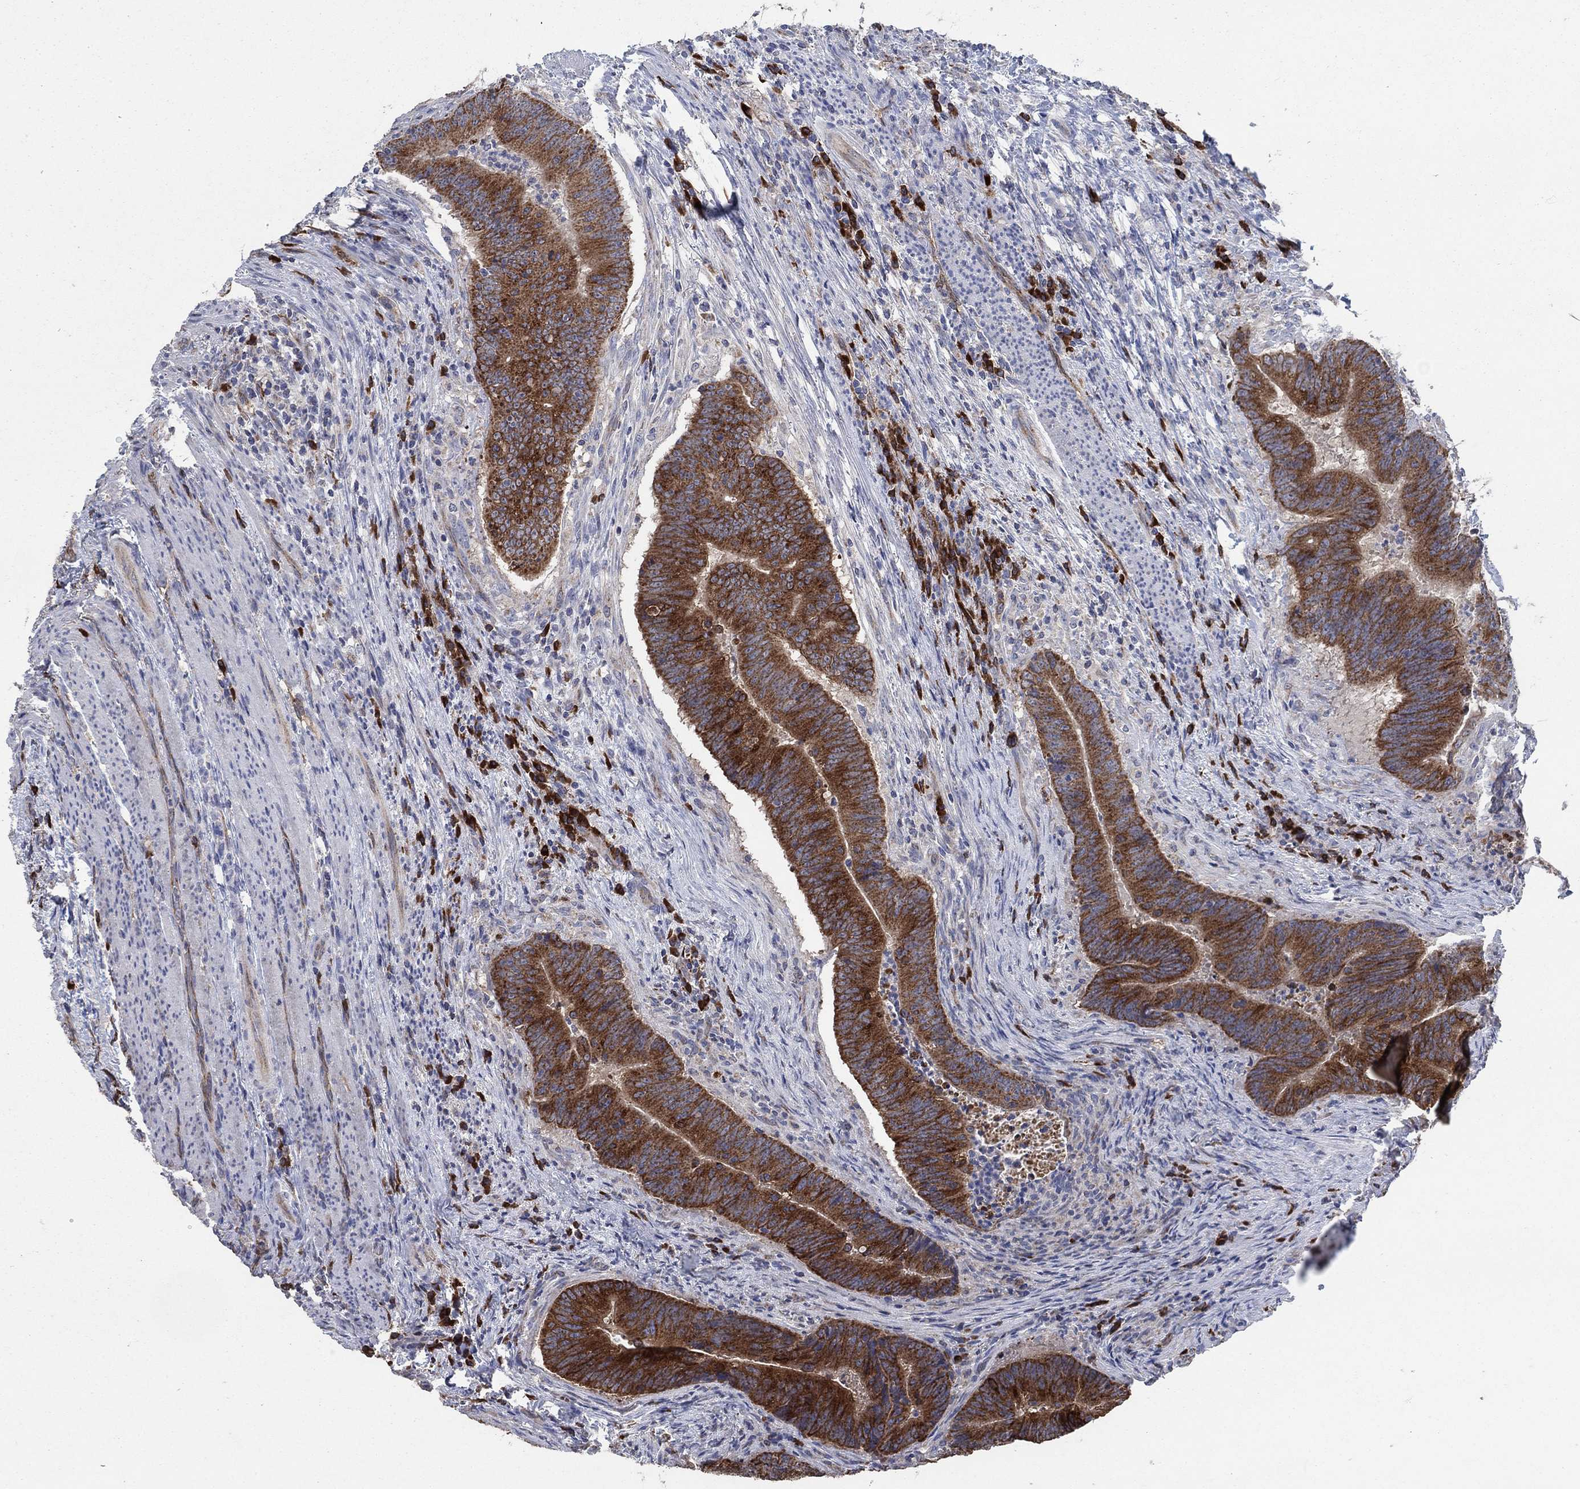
{"staining": {"intensity": "strong", "quantity": ">75%", "location": "cytoplasmic/membranous"}, "tissue": "colorectal cancer", "cell_type": "Tumor cells", "image_type": "cancer", "snomed": [{"axis": "morphology", "description": "Adenocarcinoma, NOS"}, {"axis": "topography", "description": "Colon"}], "caption": "This is a histology image of immunohistochemistry staining of adenocarcinoma (colorectal), which shows strong staining in the cytoplasmic/membranous of tumor cells.", "gene": "HID1", "patient": {"sex": "female", "age": 87}}